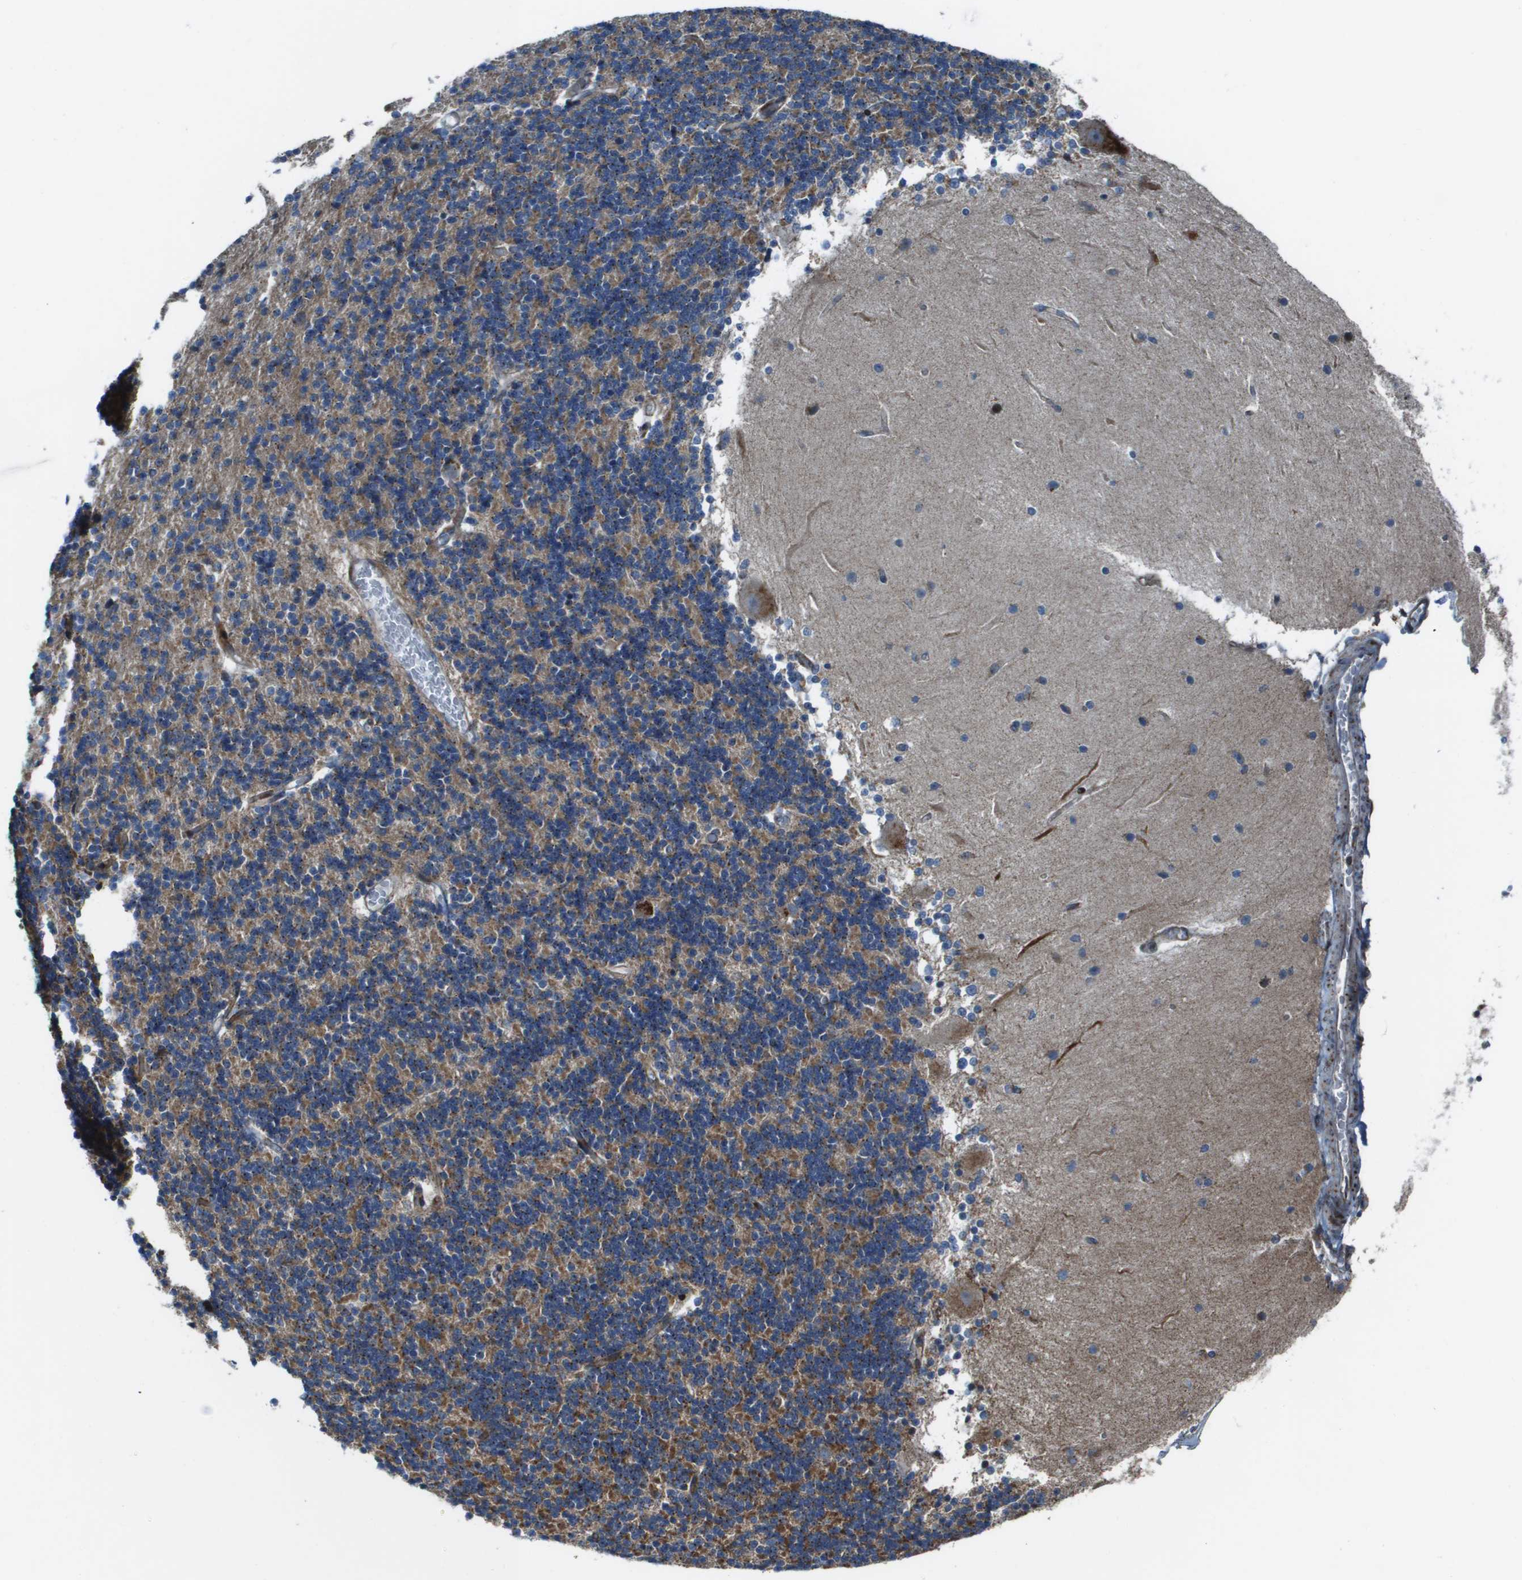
{"staining": {"intensity": "moderate", "quantity": ">75%", "location": "cytoplasmic/membranous"}, "tissue": "cerebellum", "cell_type": "Cells in granular layer", "image_type": "normal", "snomed": [{"axis": "morphology", "description": "Normal tissue, NOS"}, {"axis": "topography", "description": "Cerebellum"}], "caption": "About >75% of cells in granular layer in benign cerebellum show moderate cytoplasmic/membranous protein staining as visualized by brown immunohistochemical staining.", "gene": "MGAT3", "patient": {"sex": "female", "age": 54}}